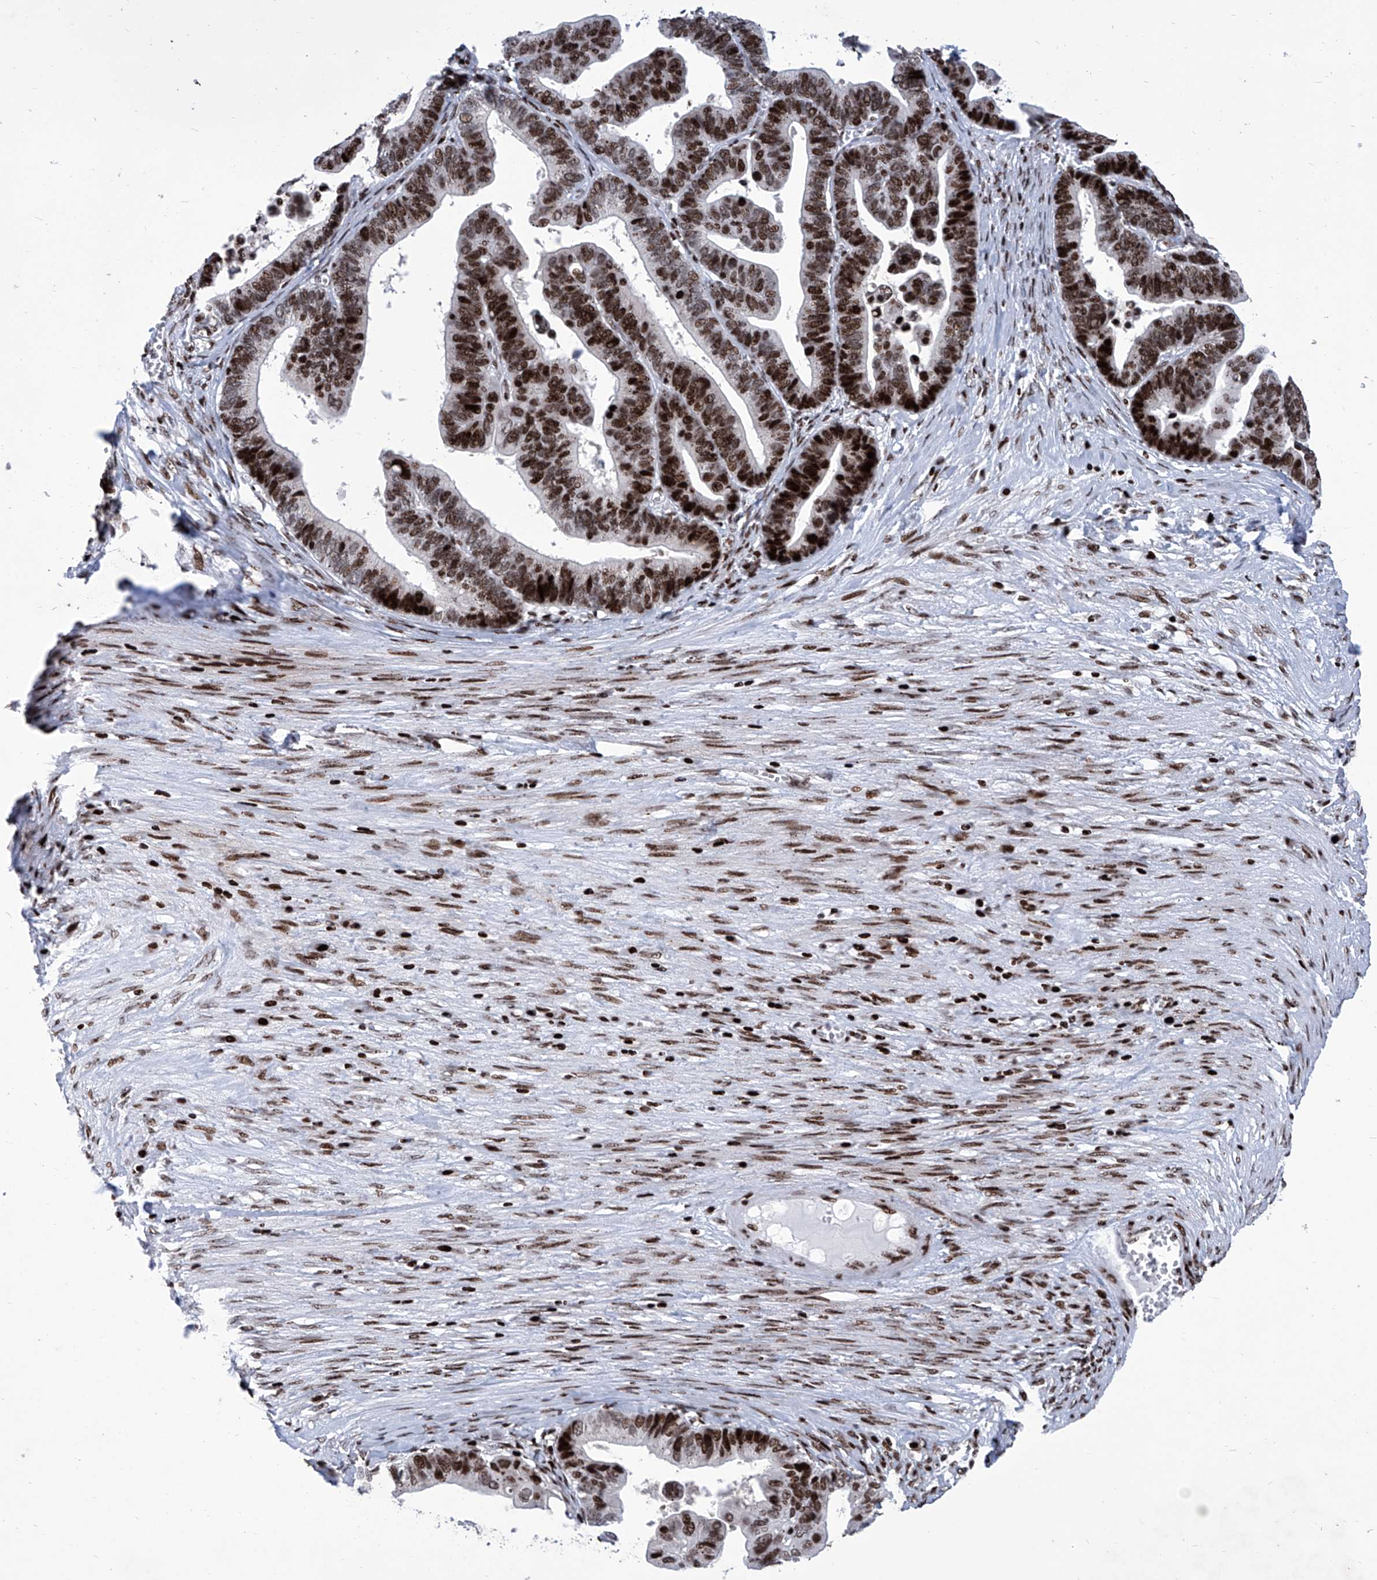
{"staining": {"intensity": "strong", "quantity": ">75%", "location": "nuclear"}, "tissue": "ovarian cancer", "cell_type": "Tumor cells", "image_type": "cancer", "snomed": [{"axis": "morphology", "description": "Cystadenocarcinoma, serous, NOS"}, {"axis": "topography", "description": "Ovary"}], "caption": "This is a histology image of immunohistochemistry (IHC) staining of serous cystadenocarcinoma (ovarian), which shows strong positivity in the nuclear of tumor cells.", "gene": "HEY2", "patient": {"sex": "female", "age": 56}}